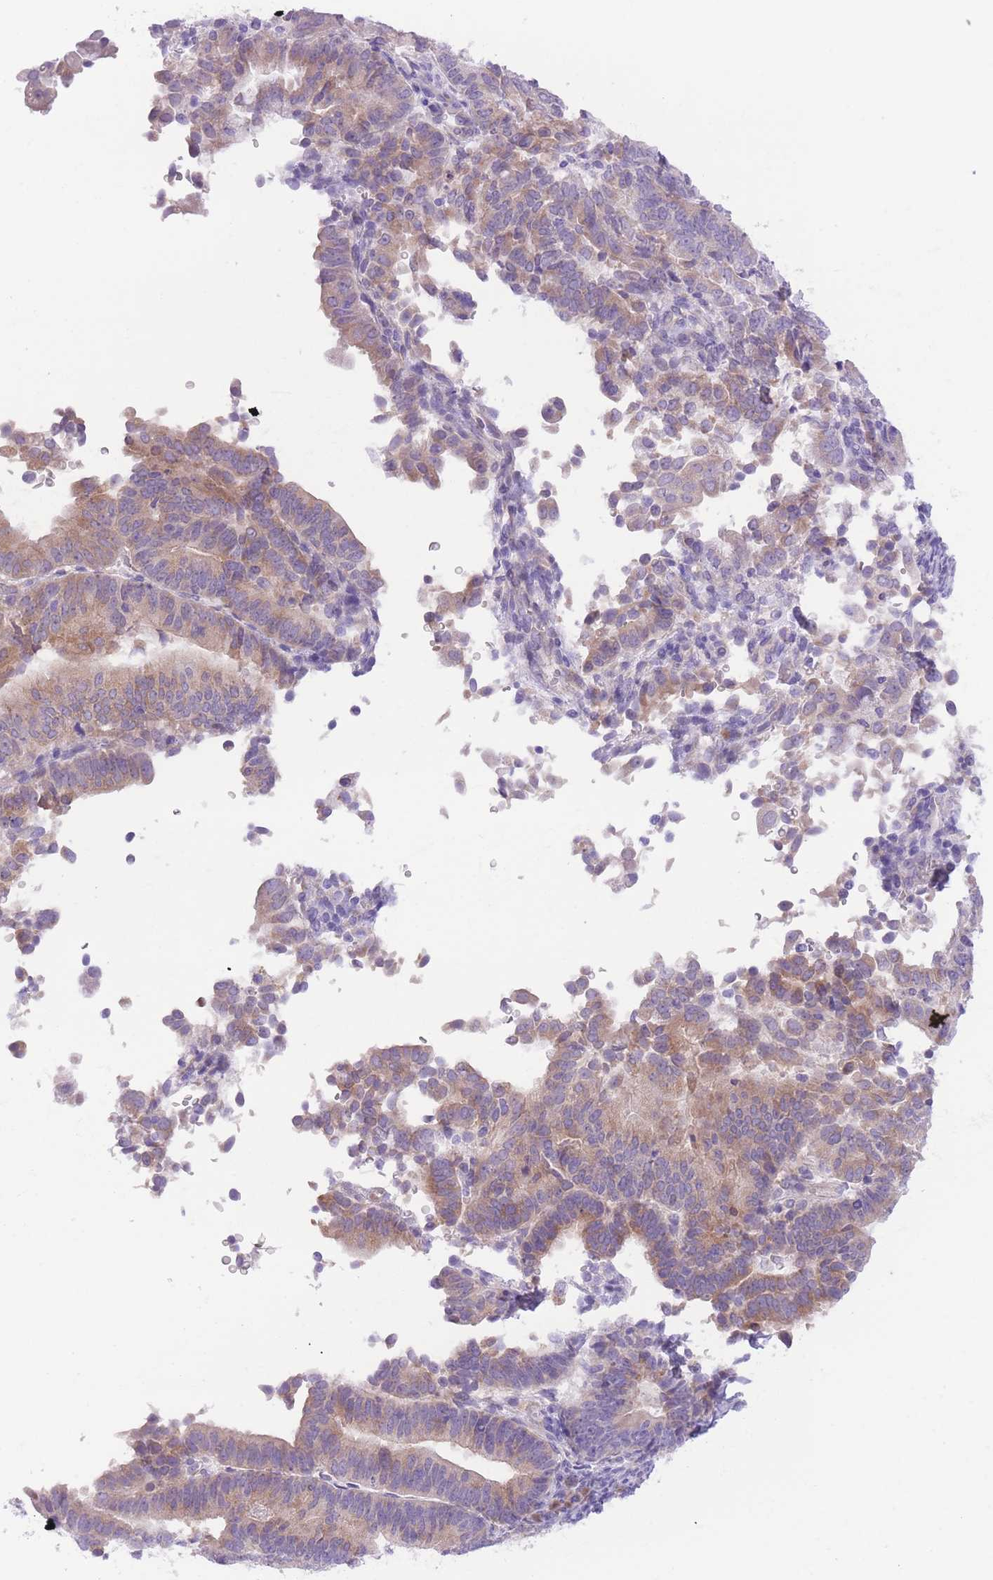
{"staining": {"intensity": "moderate", "quantity": ">75%", "location": "cytoplasmic/membranous"}, "tissue": "endometrial cancer", "cell_type": "Tumor cells", "image_type": "cancer", "snomed": [{"axis": "morphology", "description": "Adenocarcinoma, NOS"}, {"axis": "topography", "description": "Endometrium"}], "caption": "A high-resolution photomicrograph shows immunohistochemistry (IHC) staining of endometrial cancer, which displays moderate cytoplasmic/membranous positivity in about >75% of tumor cells. (DAB (3,3'-diaminobenzidine) IHC with brightfield microscopy, high magnification).", "gene": "WWOX", "patient": {"sex": "female", "age": 70}}